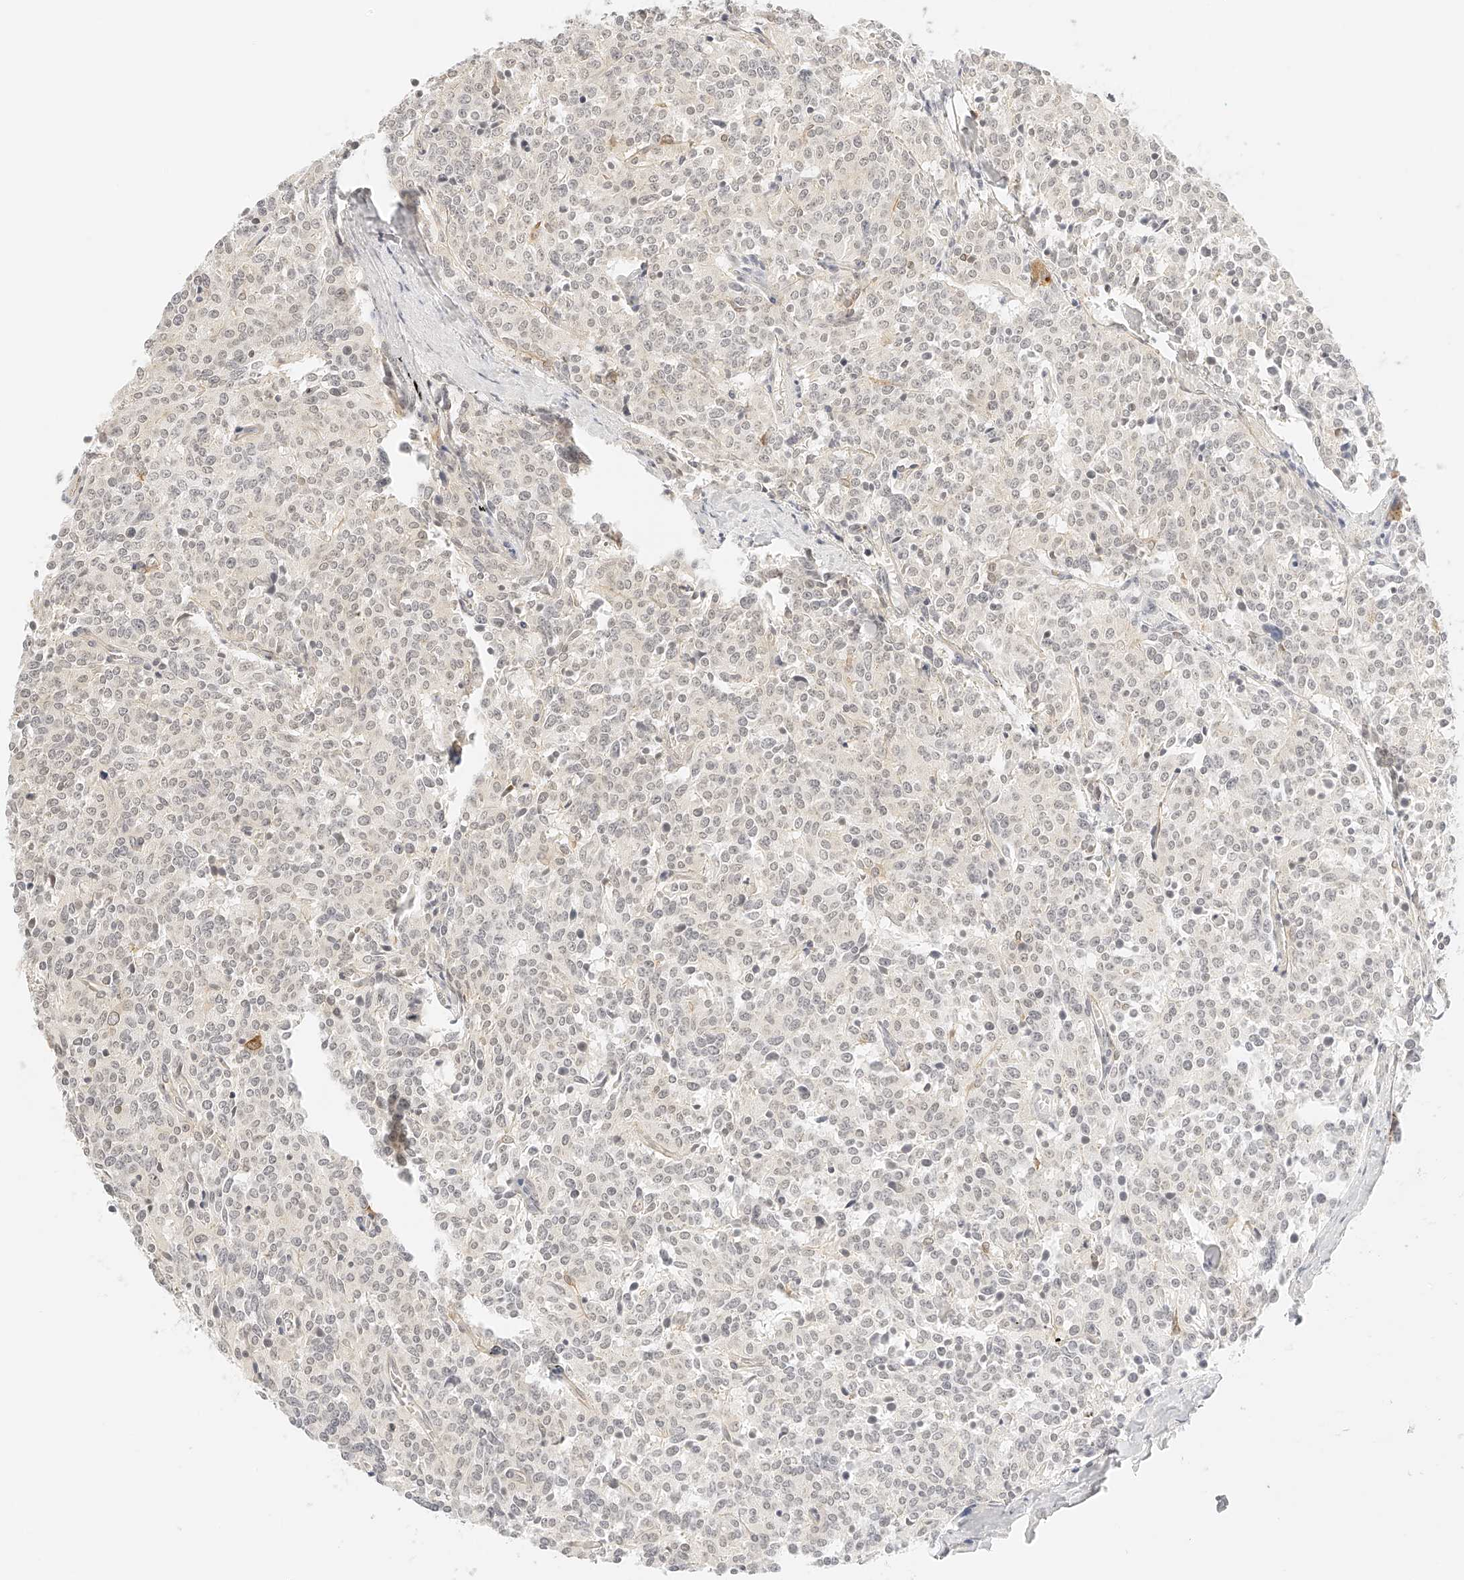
{"staining": {"intensity": "negative", "quantity": "none", "location": "none"}, "tissue": "carcinoid", "cell_type": "Tumor cells", "image_type": "cancer", "snomed": [{"axis": "morphology", "description": "Carcinoid, malignant, NOS"}, {"axis": "topography", "description": "Lung"}], "caption": "Malignant carcinoid was stained to show a protein in brown. There is no significant expression in tumor cells. (Stains: DAB (3,3'-diaminobenzidine) IHC with hematoxylin counter stain, Microscopy: brightfield microscopy at high magnification).", "gene": "ZFP69", "patient": {"sex": "female", "age": 46}}